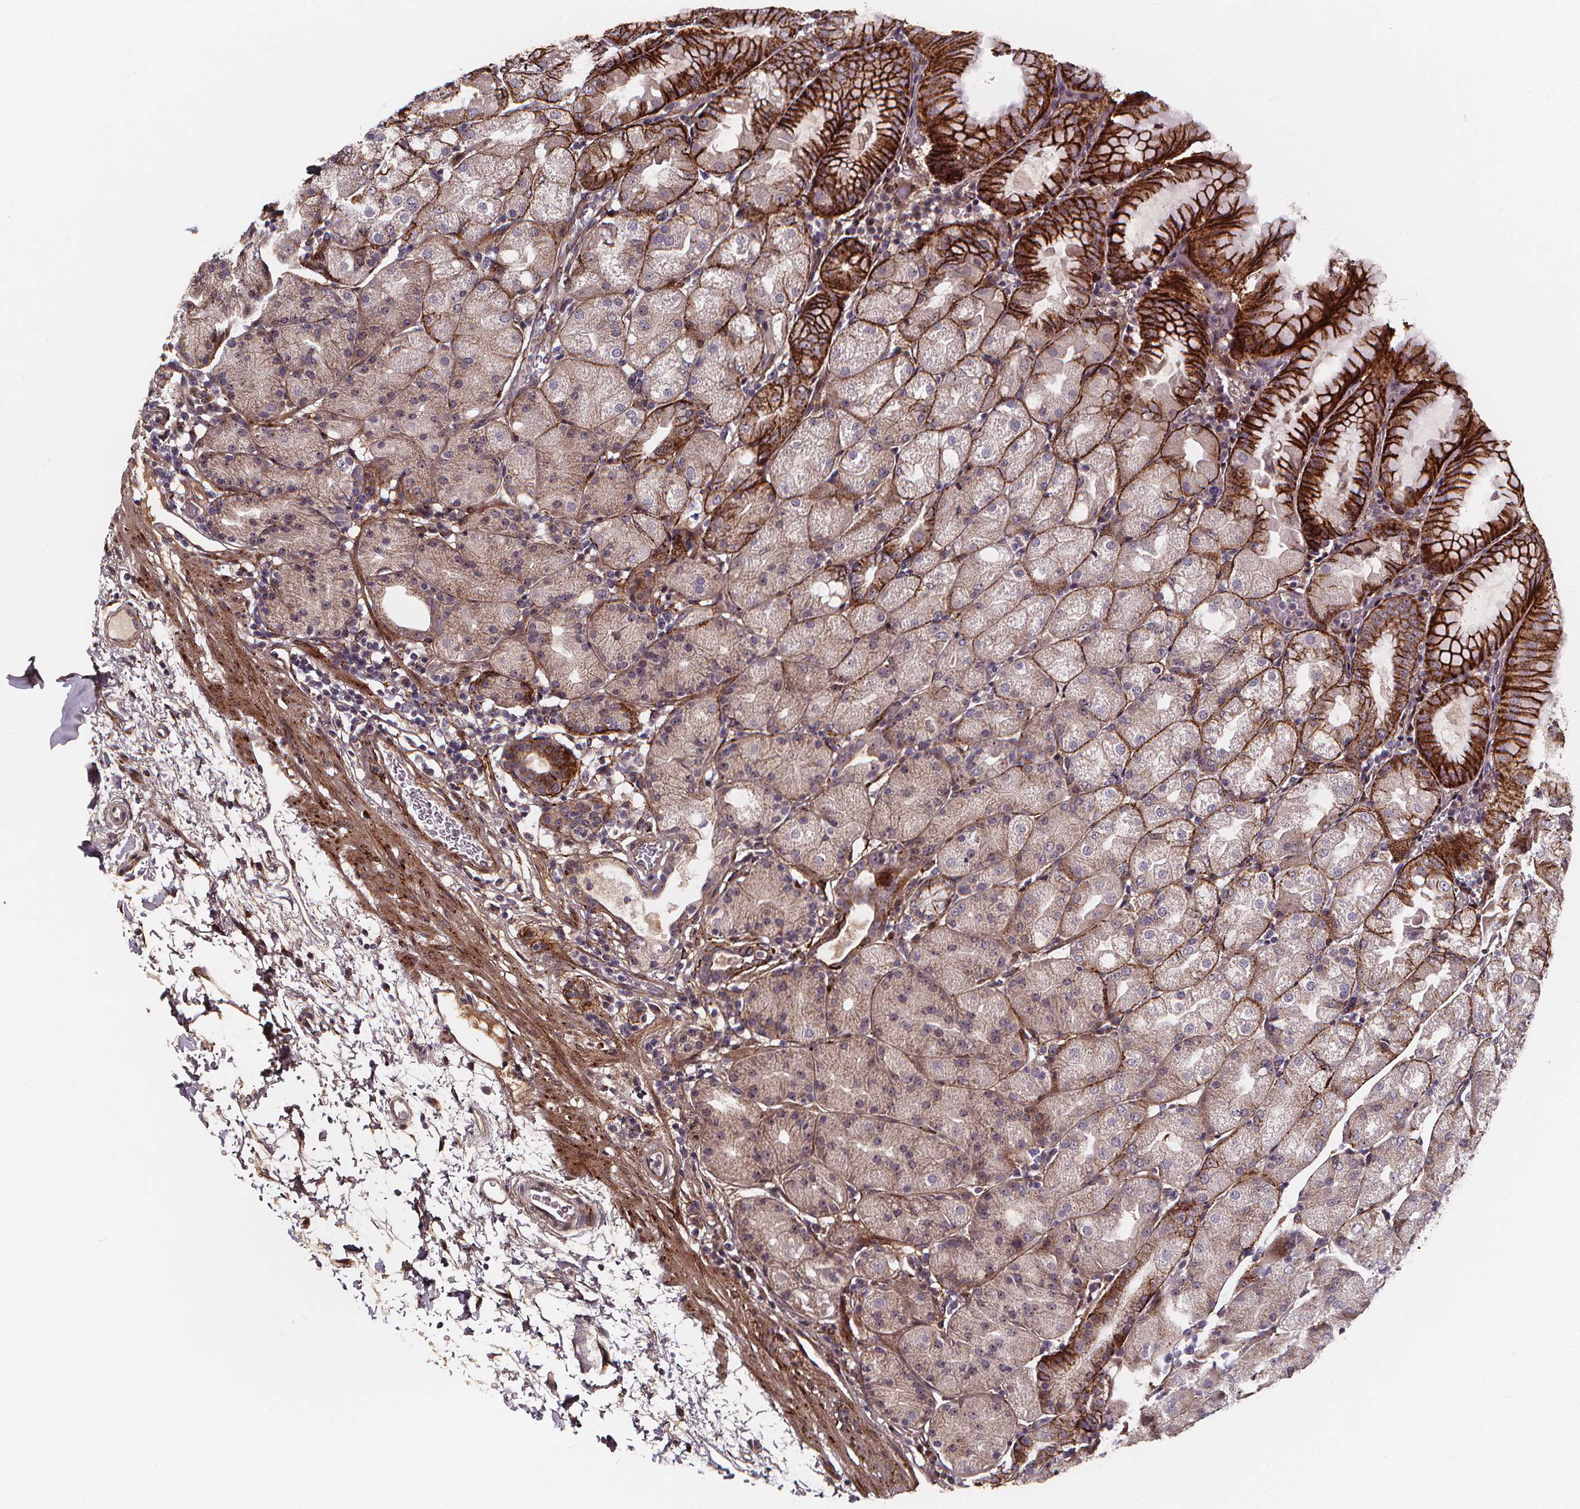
{"staining": {"intensity": "strong", "quantity": "<25%", "location": "cytoplasmic/membranous"}, "tissue": "stomach", "cell_type": "Glandular cells", "image_type": "normal", "snomed": [{"axis": "morphology", "description": "Normal tissue, NOS"}, {"axis": "topography", "description": "Stomach, upper"}, {"axis": "topography", "description": "Stomach"}, {"axis": "topography", "description": "Stomach, lower"}], "caption": "Approximately <25% of glandular cells in benign stomach reveal strong cytoplasmic/membranous protein expression as visualized by brown immunohistochemical staining.", "gene": "AEBP1", "patient": {"sex": "male", "age": 62}}